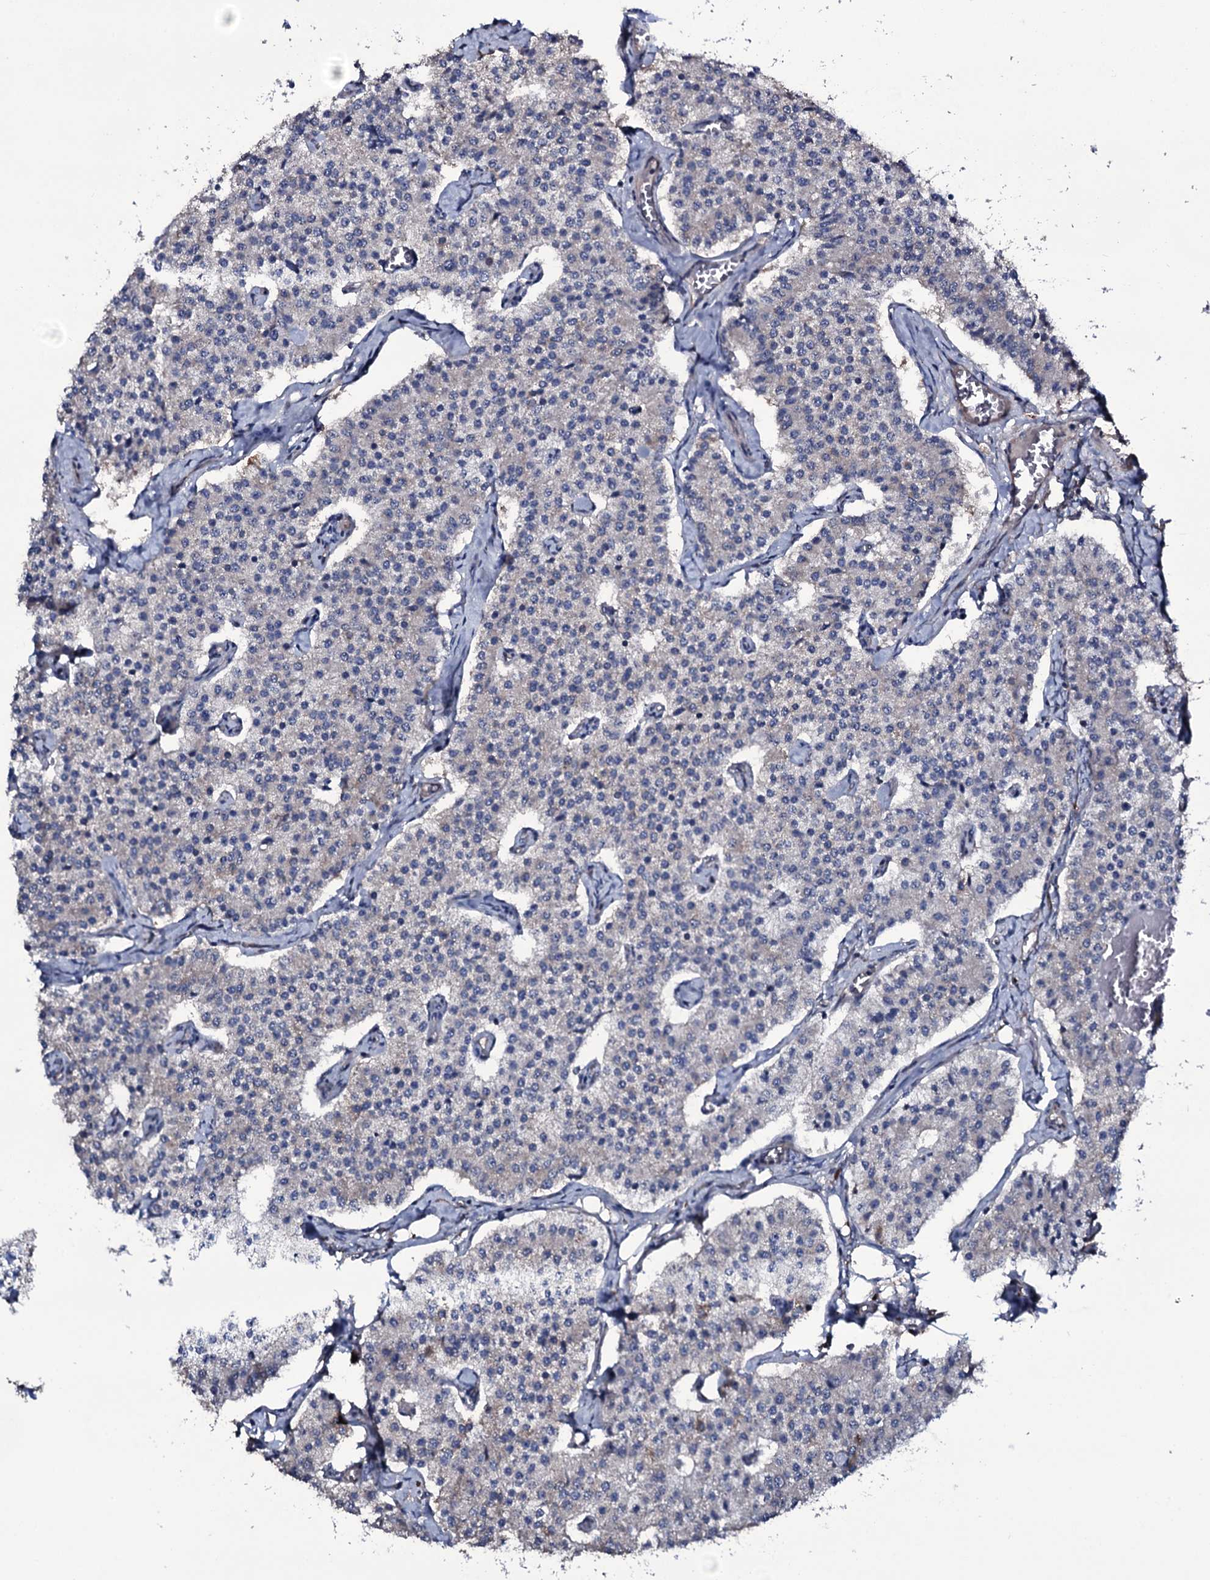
{"staining": {"intensity": "negative", "quantity": "none", "location": "none"}, "tissue": "carcinoid", "cell_type": "Tumor cells", "image_type": "cancer", "snomed": [{"axis": "morphology", "description": "Carcinoid, malignant, NOS"}, {"axis": "topography", "description": "Colon"}], "caption": "Protein analysis of carcinoid exhibits no significant positivity in tumor cells.", "gene": "WIPF3", "patient": {"sex": "female", "age": 52}}